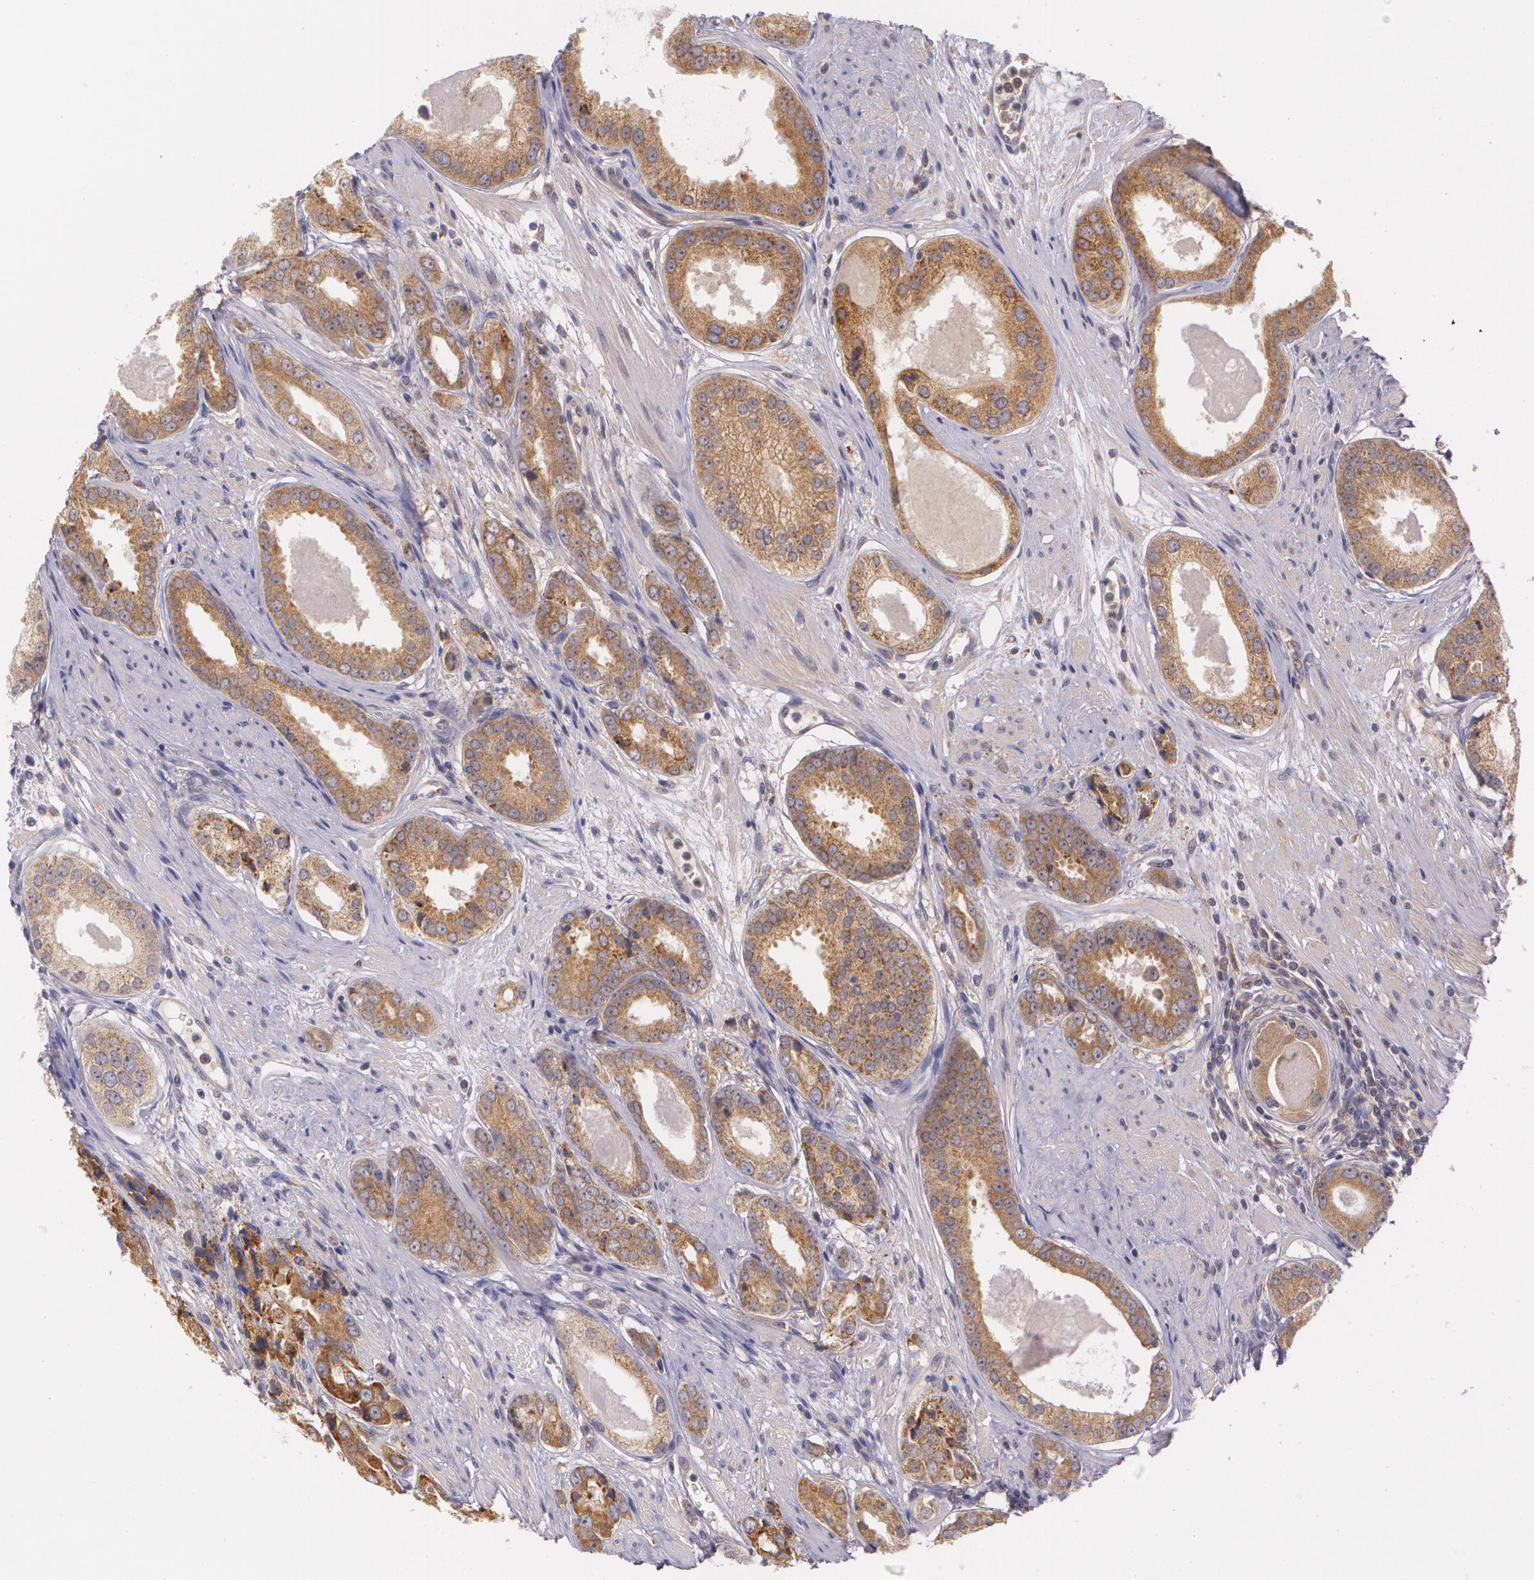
{"staining": {"intensity": "moderate", "quantity": ">75%", "location": "cytoplasmic/membranous"}, "tissue": "prostate cancer", "cell_type": "Tumor cells", "image_type": "cancer", "snomed": [{"axis": "morphology", "description": "Adenocarcinoma, Medium grade"}, {"axis": "topography", "description": "Prostate"}], "caption": "The photomicrograph displays staining of prostate cancer, revealing moderate cytoplasmic/membranous protein positivity (brown color) within tumor cells. Nuclei are stained in blue.", "gene": "CCL17", "patient": {"sex": "male", "age": 53}}